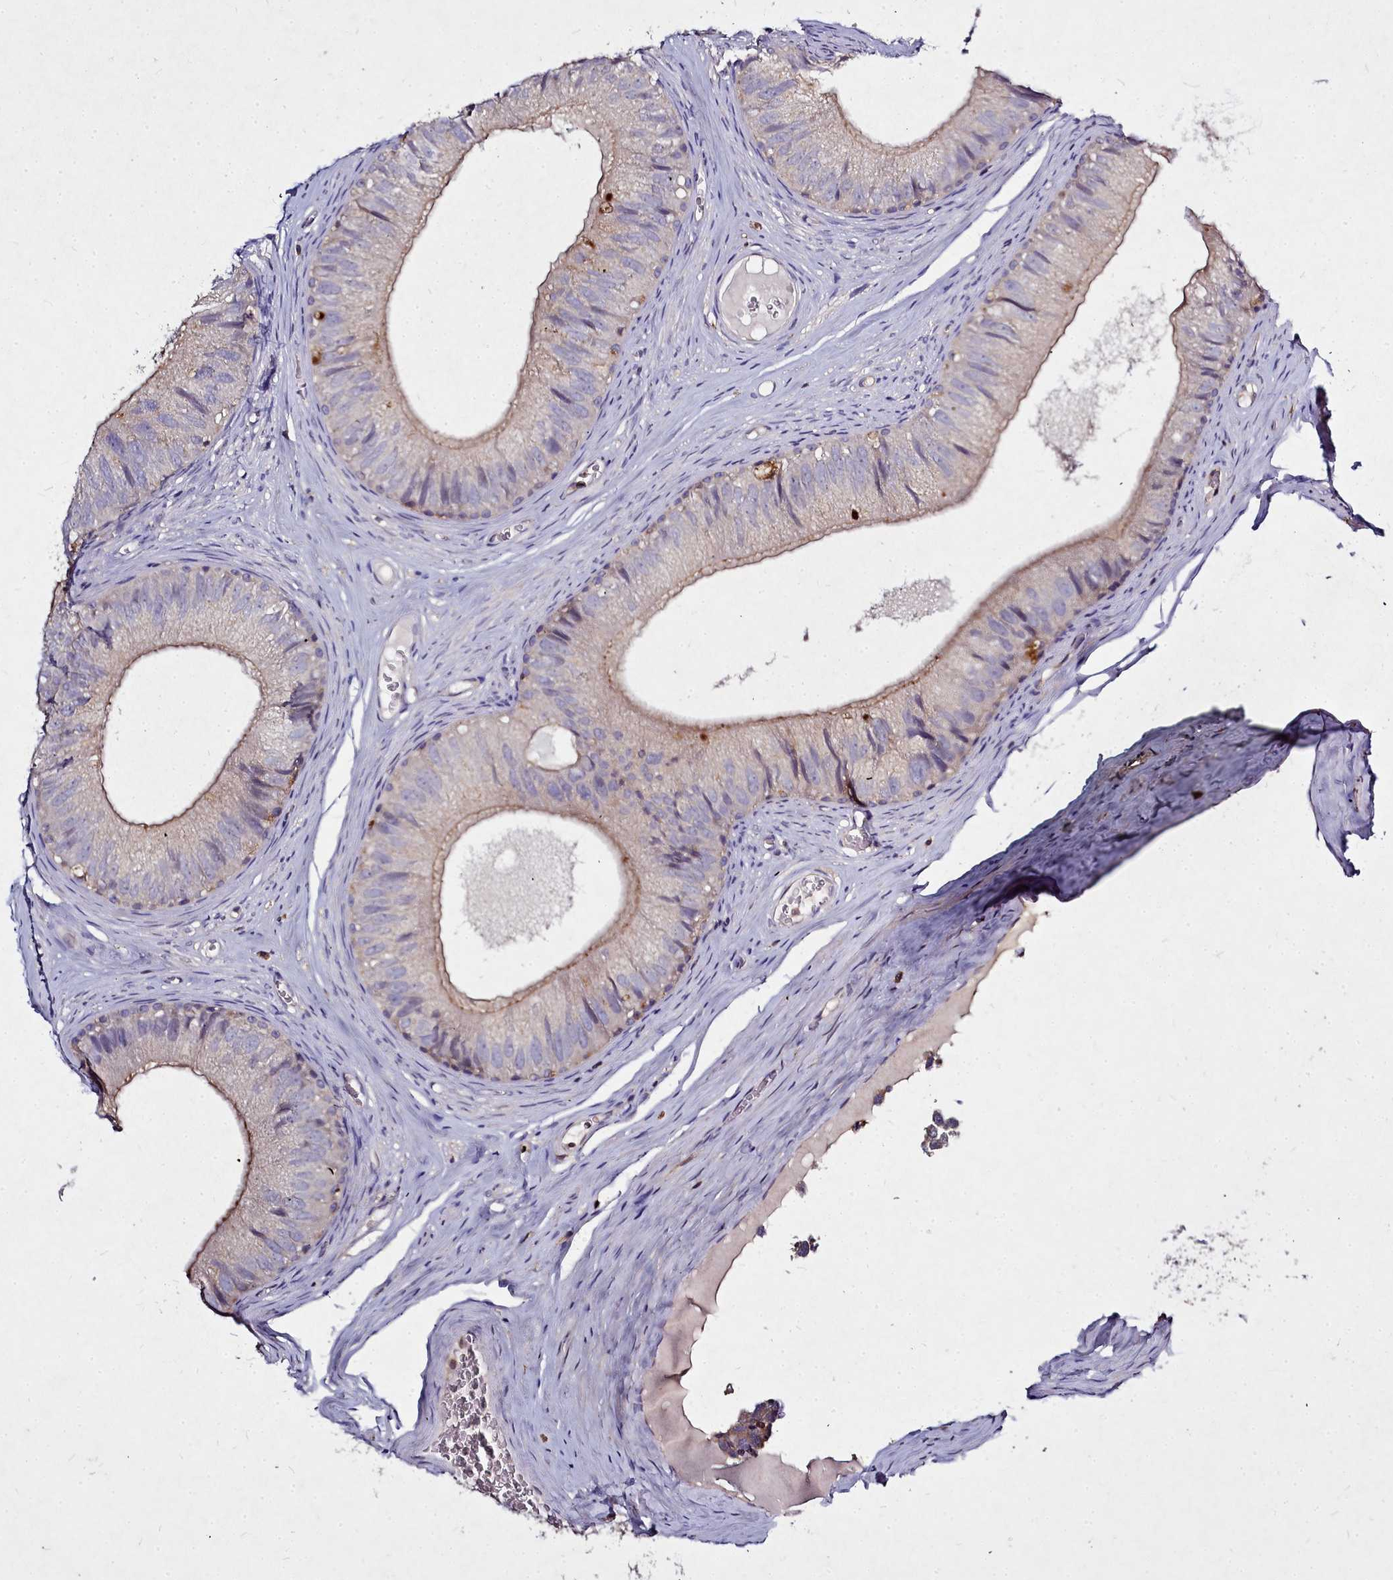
{"staining": {"intensity": "weak", "quantity": ">75%", "location": "cytoplasmic/membranous"}, "tissue": "epididymis", "cell_type": "Glandular cells", "image_type": "normal", "snomed": [{"axis": "morphology", "description": "Normal tissue, NOS"}, {"axis": "topography", "description": "Epididymis"}], "caption": "Protein expression analysis of normal epididymis demonstrates weak cytoplasmic/membranous expression in approximately >75% of glandular cells. (DAB IHC with brightfield microscopy, high magnification).", "gene": "NCKAP1L", "patient": {"sex": "male", "age": 36}}